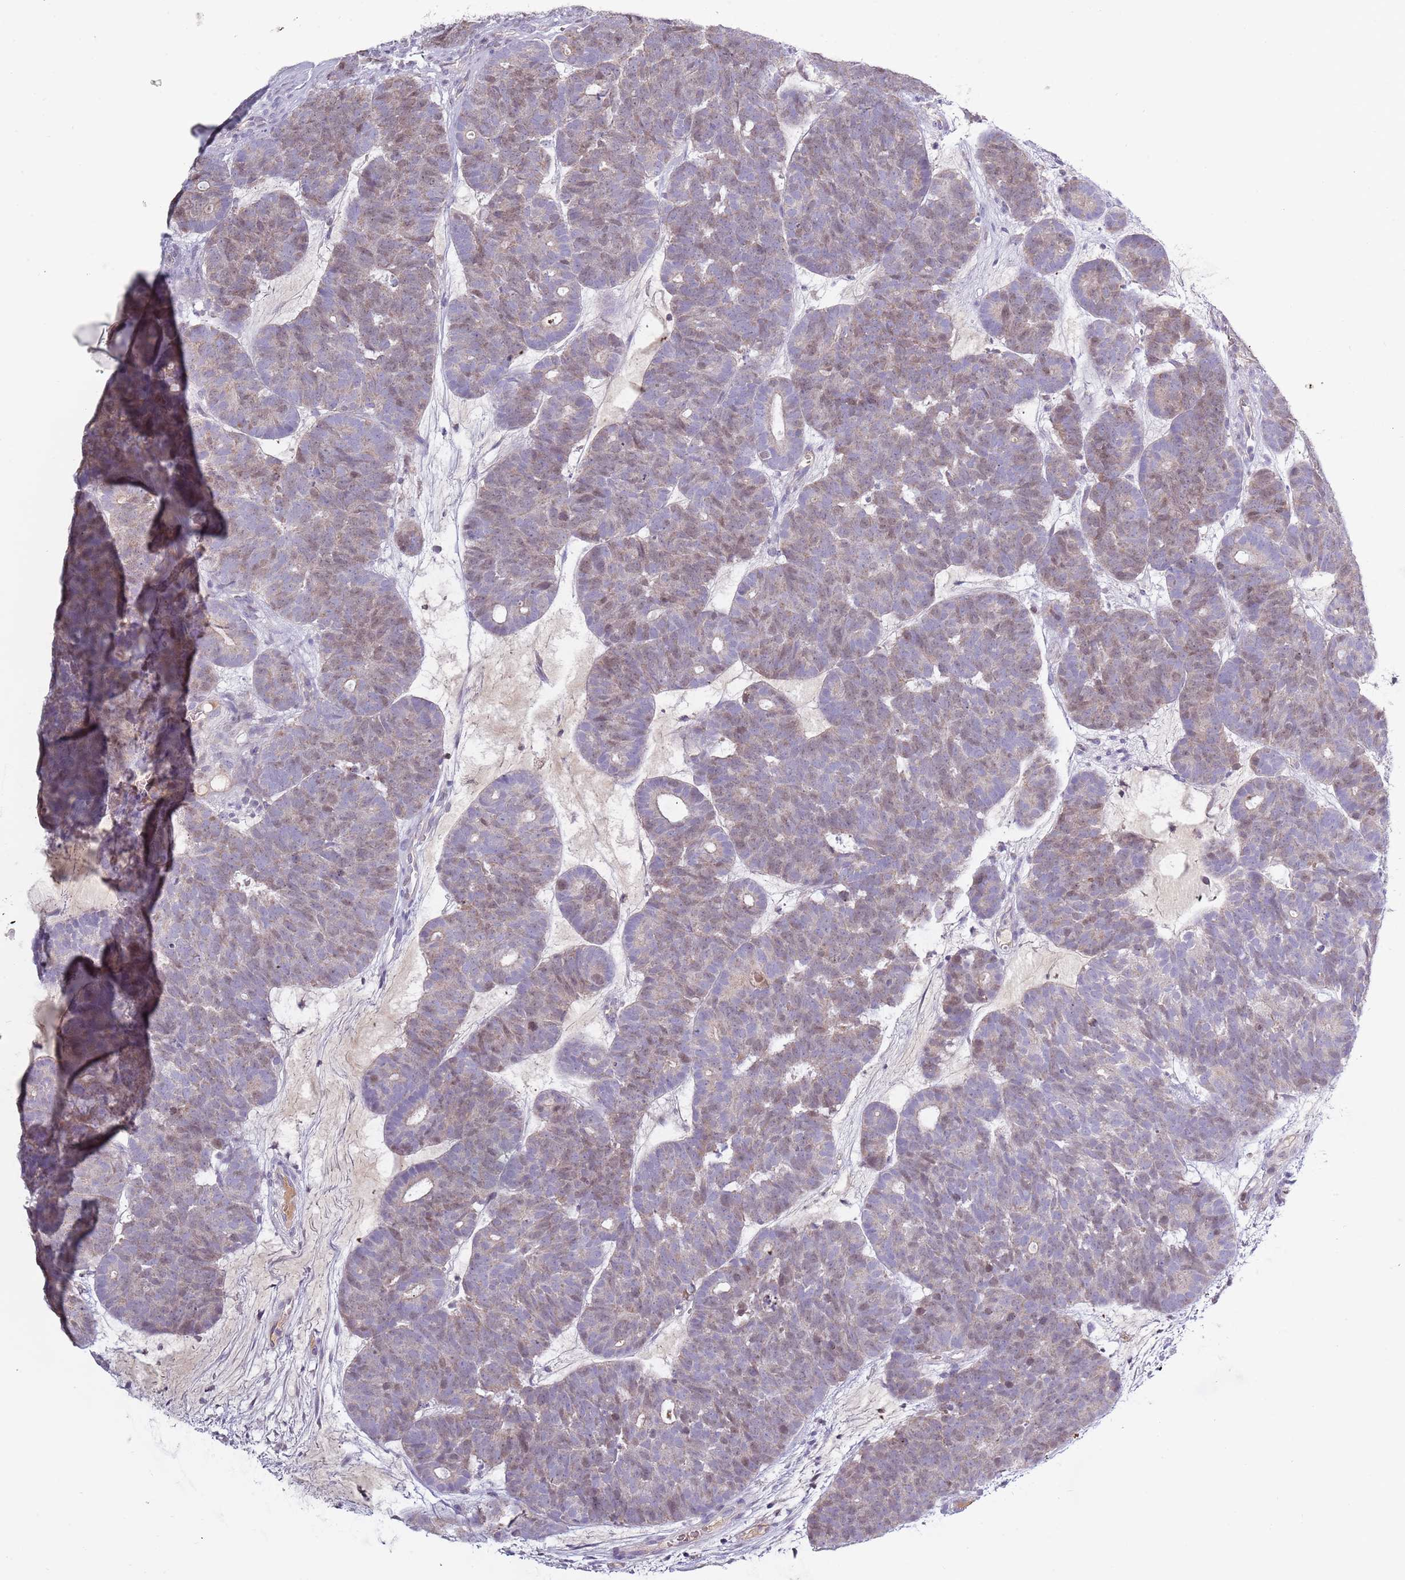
{"staining": {"intensity": "weak", "quantity": "25%-75%", "location": "nuclear"}, "tissue": "head and neck cancer", "cell_type": "Tumor cells", "image_type": "cancer", "snomed": [{"axis": "morphology", "description": "Adenocarcinoma, NOS"}, {"axis": "topography", "description": "Head-Neck"}], "caption": "Weak nuclear expression is identified in approximately 25%-75% of tumor cells in head and neck cancer (adenocarcinoma).", "gene": "SYS1", "patient": {"sex": "female", "age": 81}}